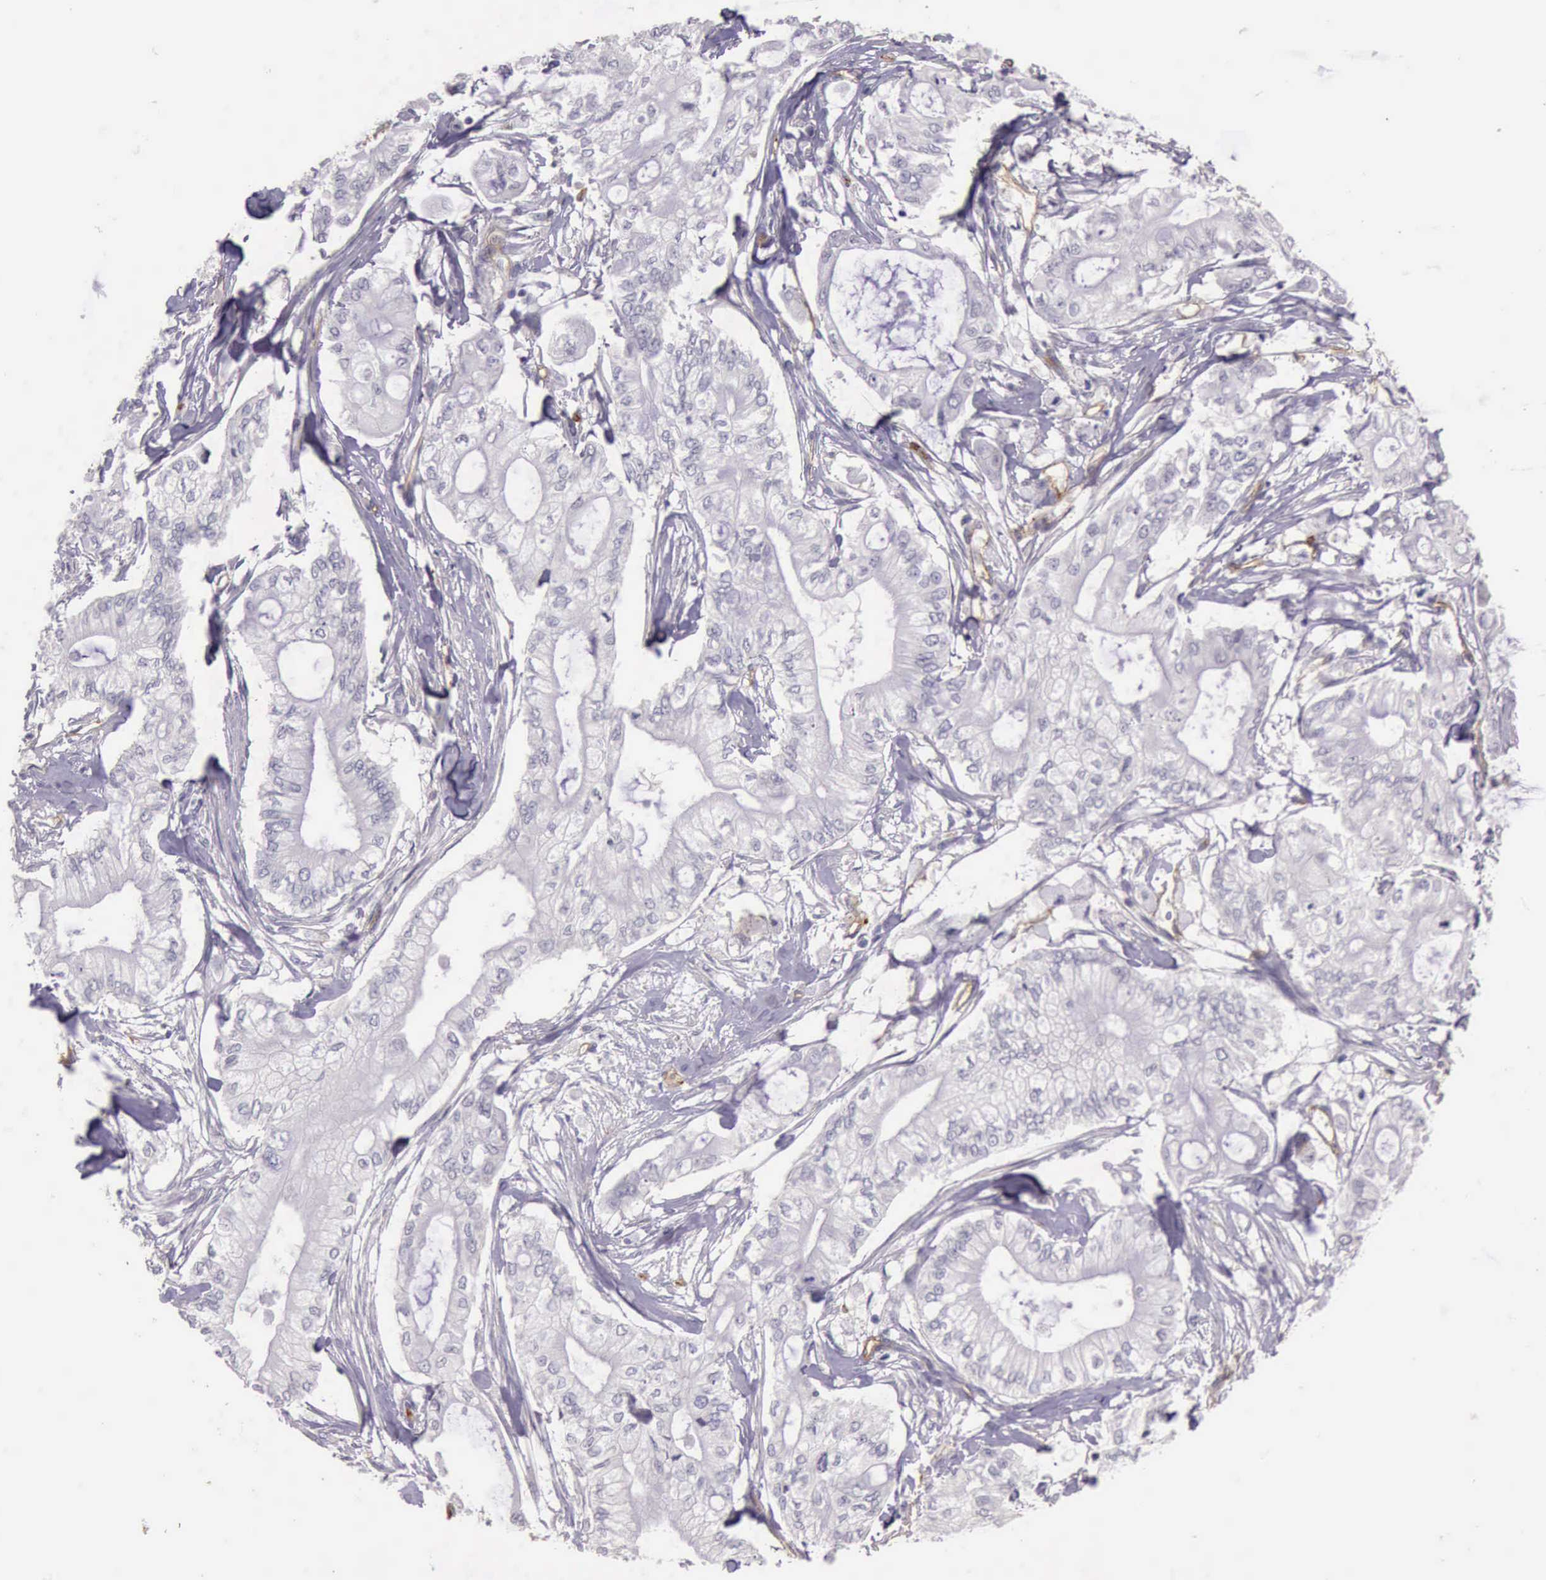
{"staining": {"intensity": "negative", "quantity": "none", "location": "none"}, "tissue": "pancreatic cancer", "cell_type": "Tumor cells", "image_type": "cancer", "snomed": [{"axis": "morphology", "description": "Adenocarcinoma, NOS"}, {"axis": "topography", "description": "Pancreas"}], "caption": "An image of human pancreatic adenocarcinoma is negative for staining in tumor cells.", "gene": "TCEANC", "patient": {"sex": "male", "age": 79}}